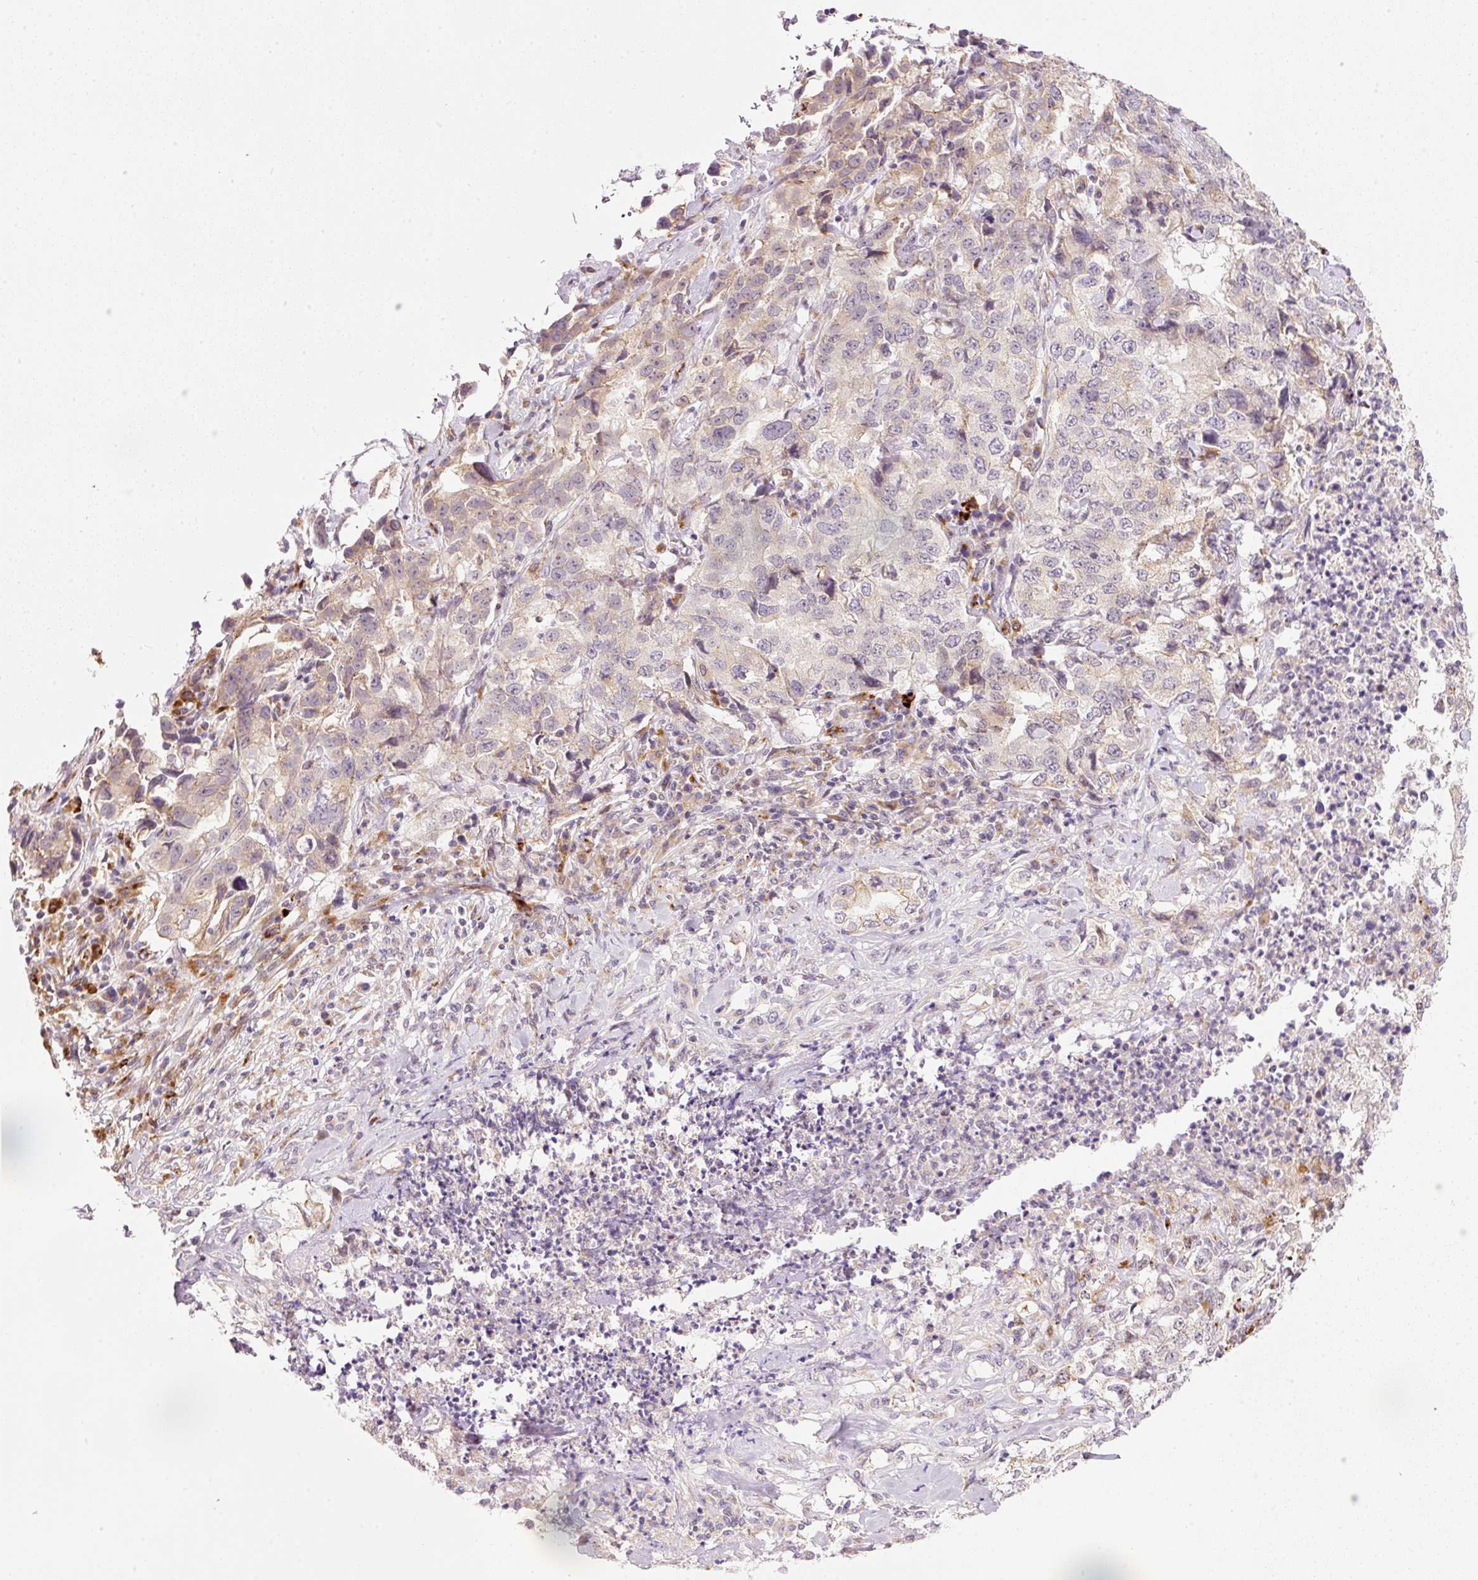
{"staining": {"intensity": "weak", "quantity": "<25%", "location": "cytoplasmic/membranous"}, "tissue": "lung cancer", "cell_type": "Tumor cells", "image_type": "cancer", "snomed": [{"axis": "morphology", "description": "Adenocarcinoma, NOS"}, {"axis": "topography", "description": "Lung"}], "caption": "This is a photomicrograph of immunohistochemistry staining of lung cancer, which shows no positivity in tumor cells.", "gene": "ZNF639", "patient": {"sex": "female", "age": 51}}